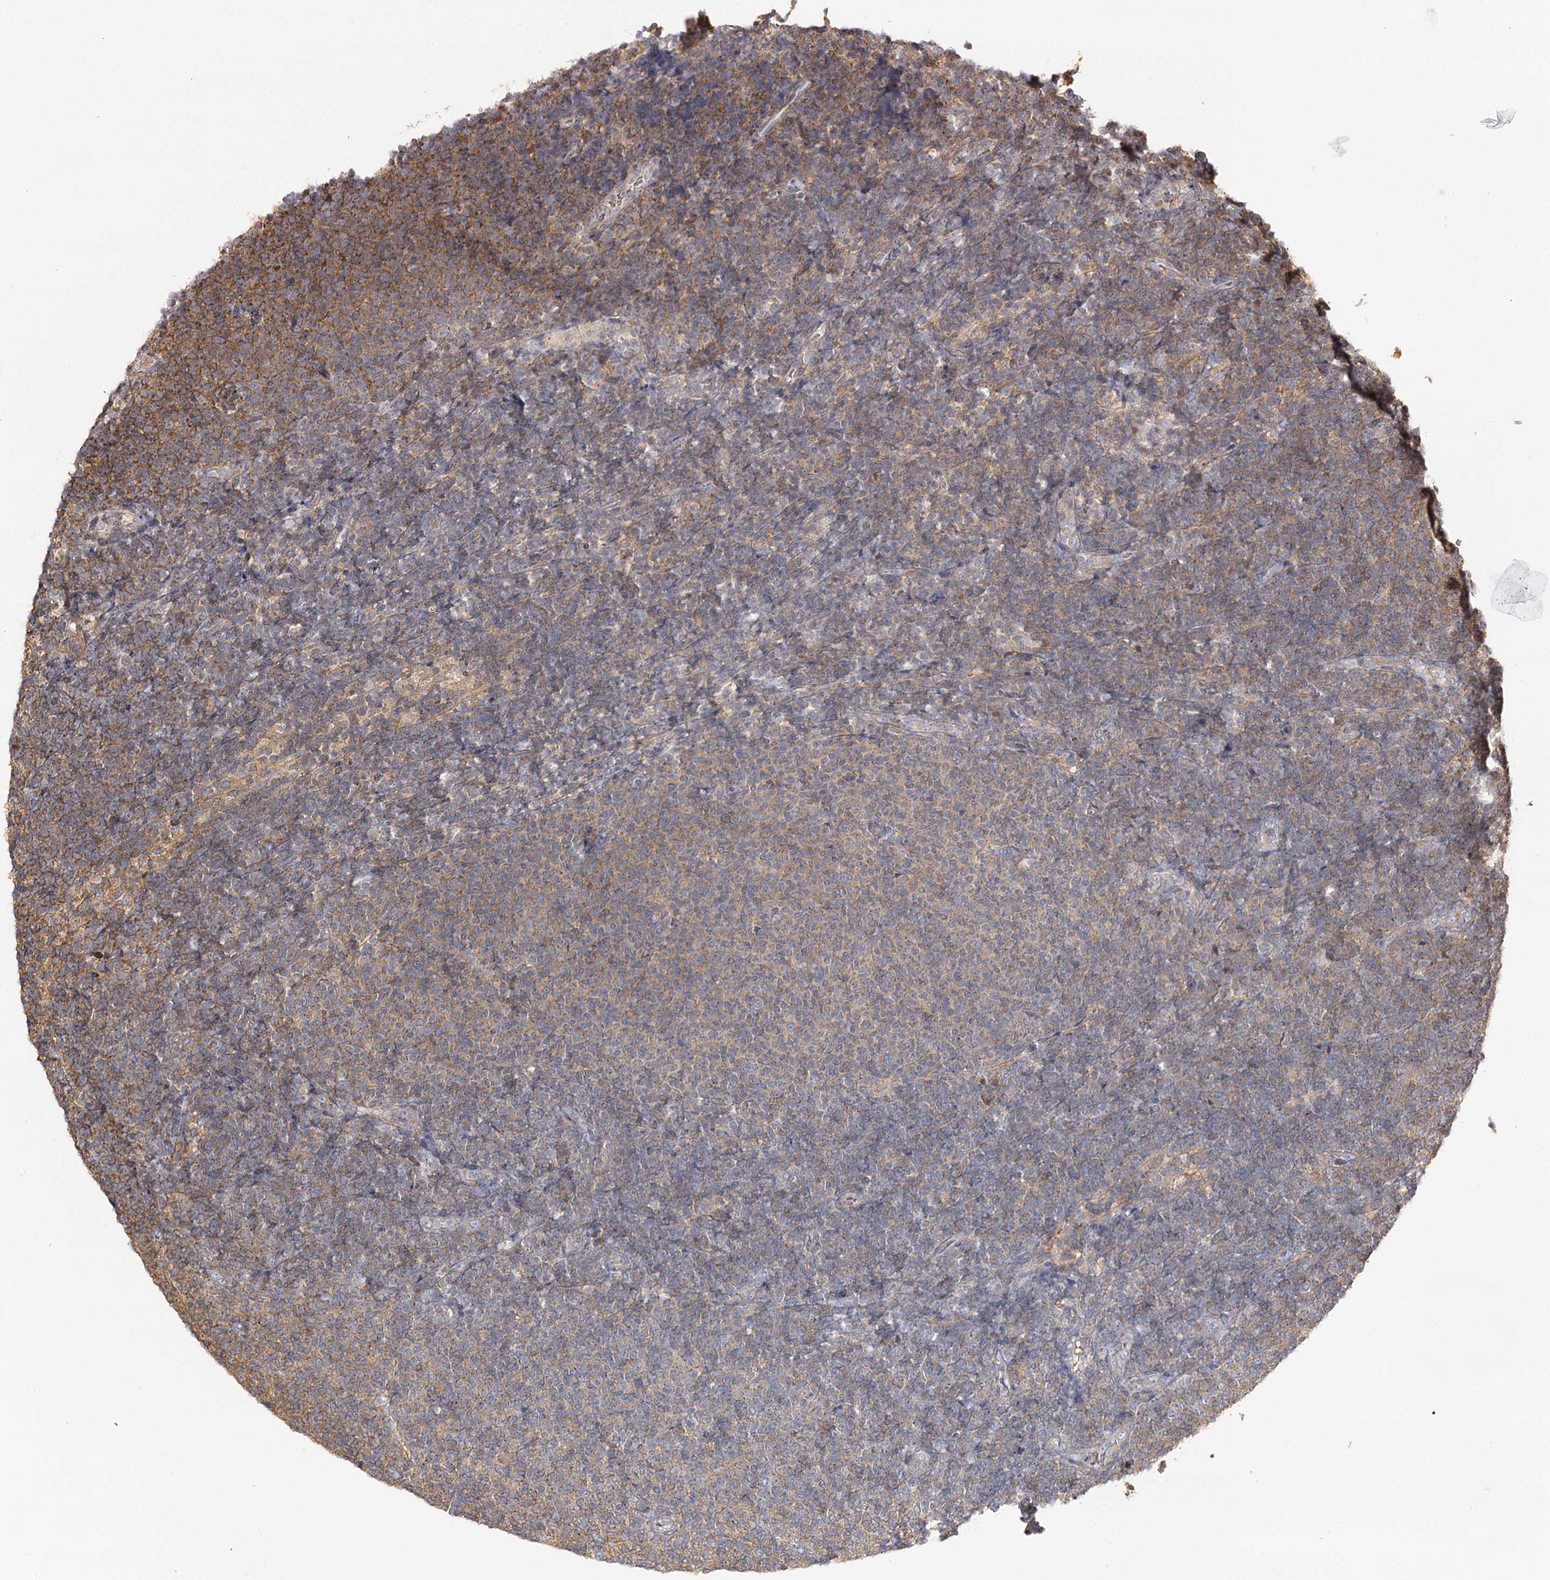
{"staining": {"intensity": "weak", "quantity": "25%-75%", "location": "cytoplasmic/membranous"}, "tissue": "lymphoma", "cell_type": "Tumor cells", "image_type": "cancer", "snomed": [{"axis": "morphology", "description": "Malignant lymphoma, non-Hodgkin's type, Low grade"}, {"axis": "topography", "description": "Lymph node"}], "caption": "About 25%-75% of tumor cells in lymphoma demonstrate weak cytoplasmic/membranous protein expression as visualized by brown immunohistochemical staining.", "gene": "SEC24B", "patient": {"sex": "male", "age": 66}}